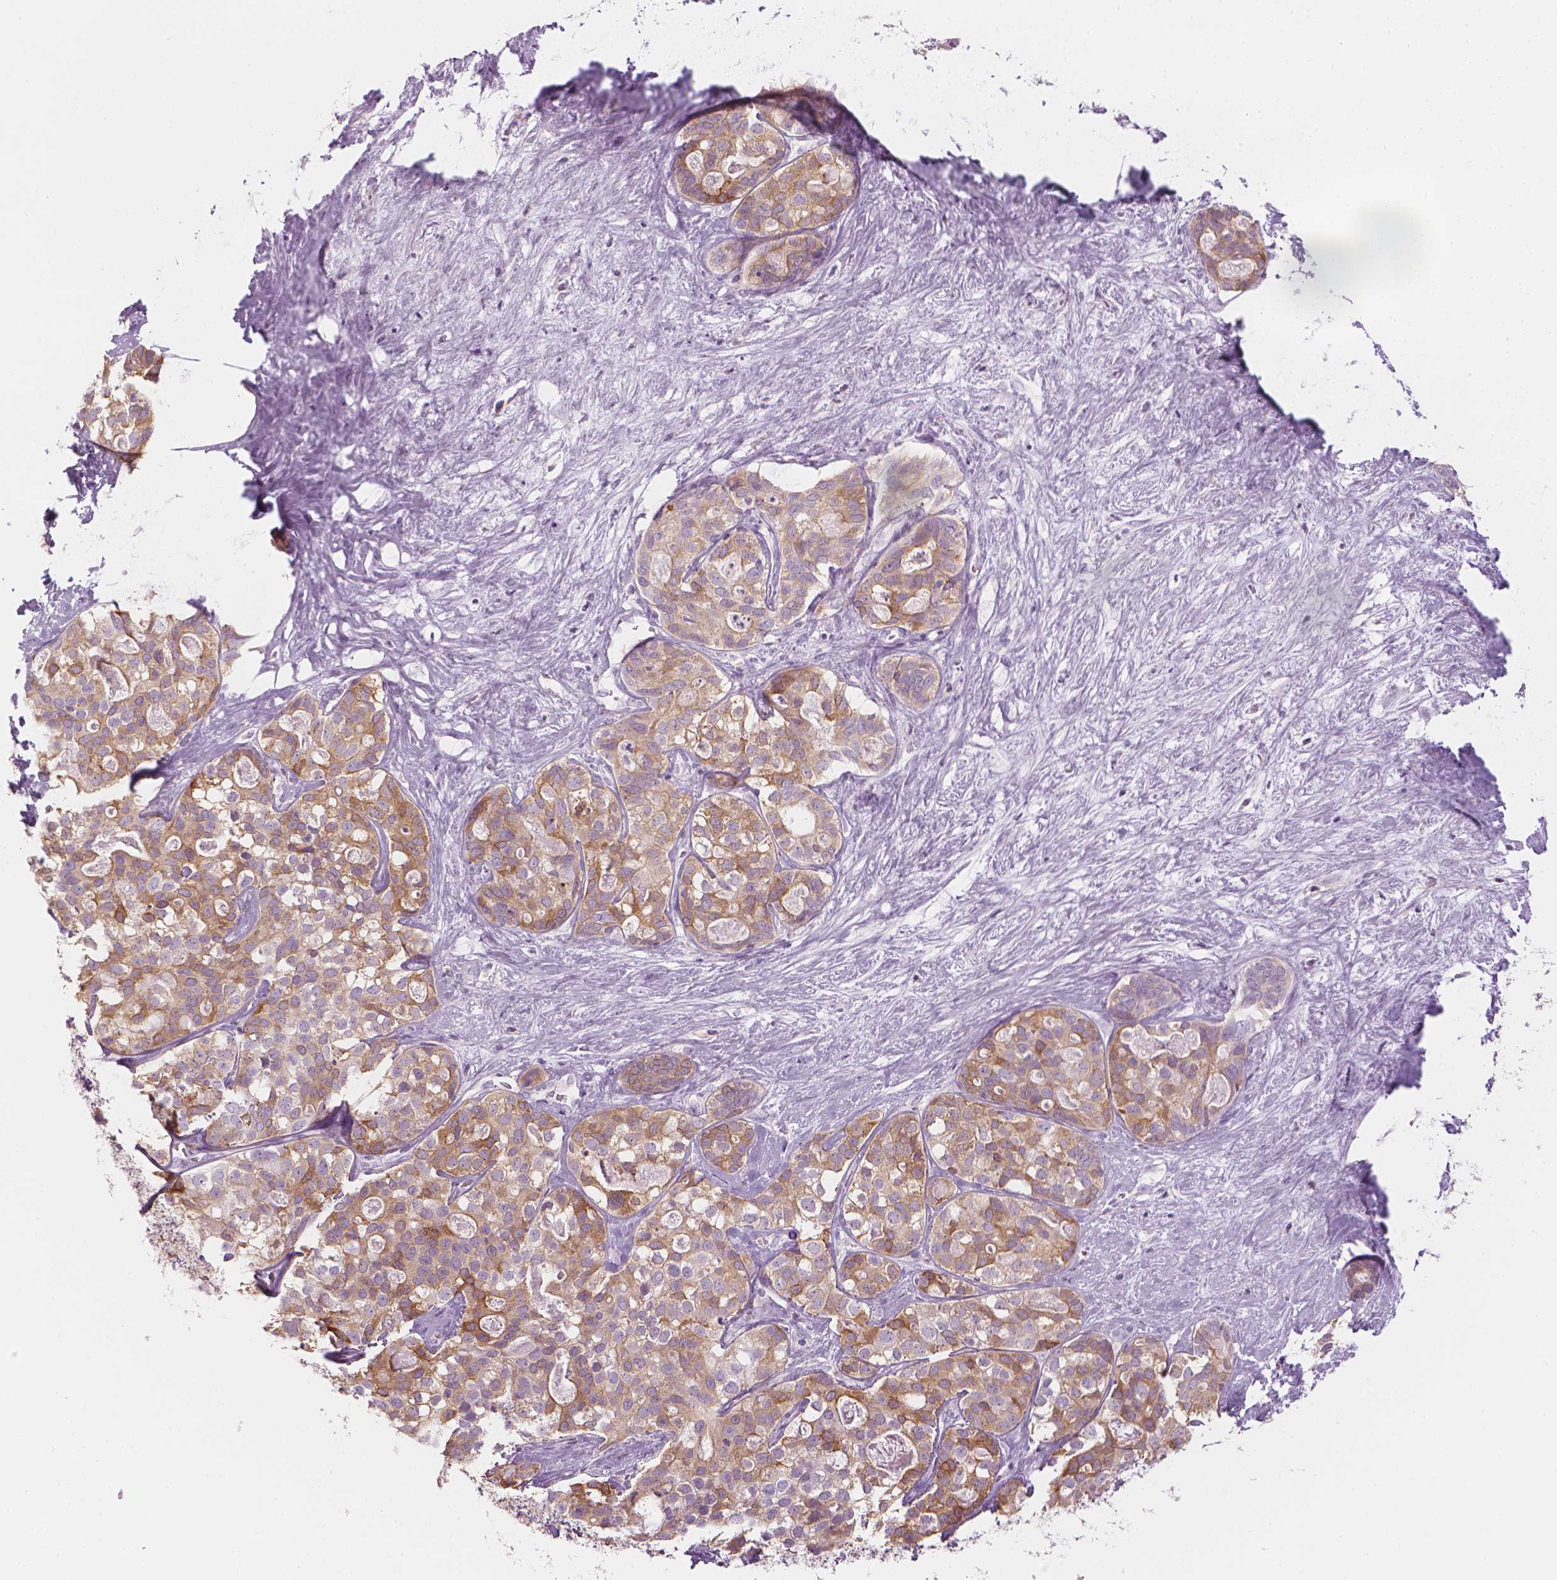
{"staining": {"intensity": "moderate", "quantity": "25%-75%", "location": "cytoplasmic/membranous"}, "tissue": "liver cancer", "cell_type": "Tumor cells", "image_type": "cancer", "snomed": [{"axis": "morphology", "description": "Cholangiocarcinoma"}, {"axis": "topography", "description": "Liver"}], "caption": "Immunohistochemical staining of liver cancer exhibits medium levels of moderate cytoplasmic/membranous expression in about 25%-75% of tumor cells. The protein of interest is stained brown, and the nuclei are stained in blue (DAB IHC with brightfield microscopy, high magnification).", "gene": "SHMT1", "patient": {"sex": "male", "age": 56}}